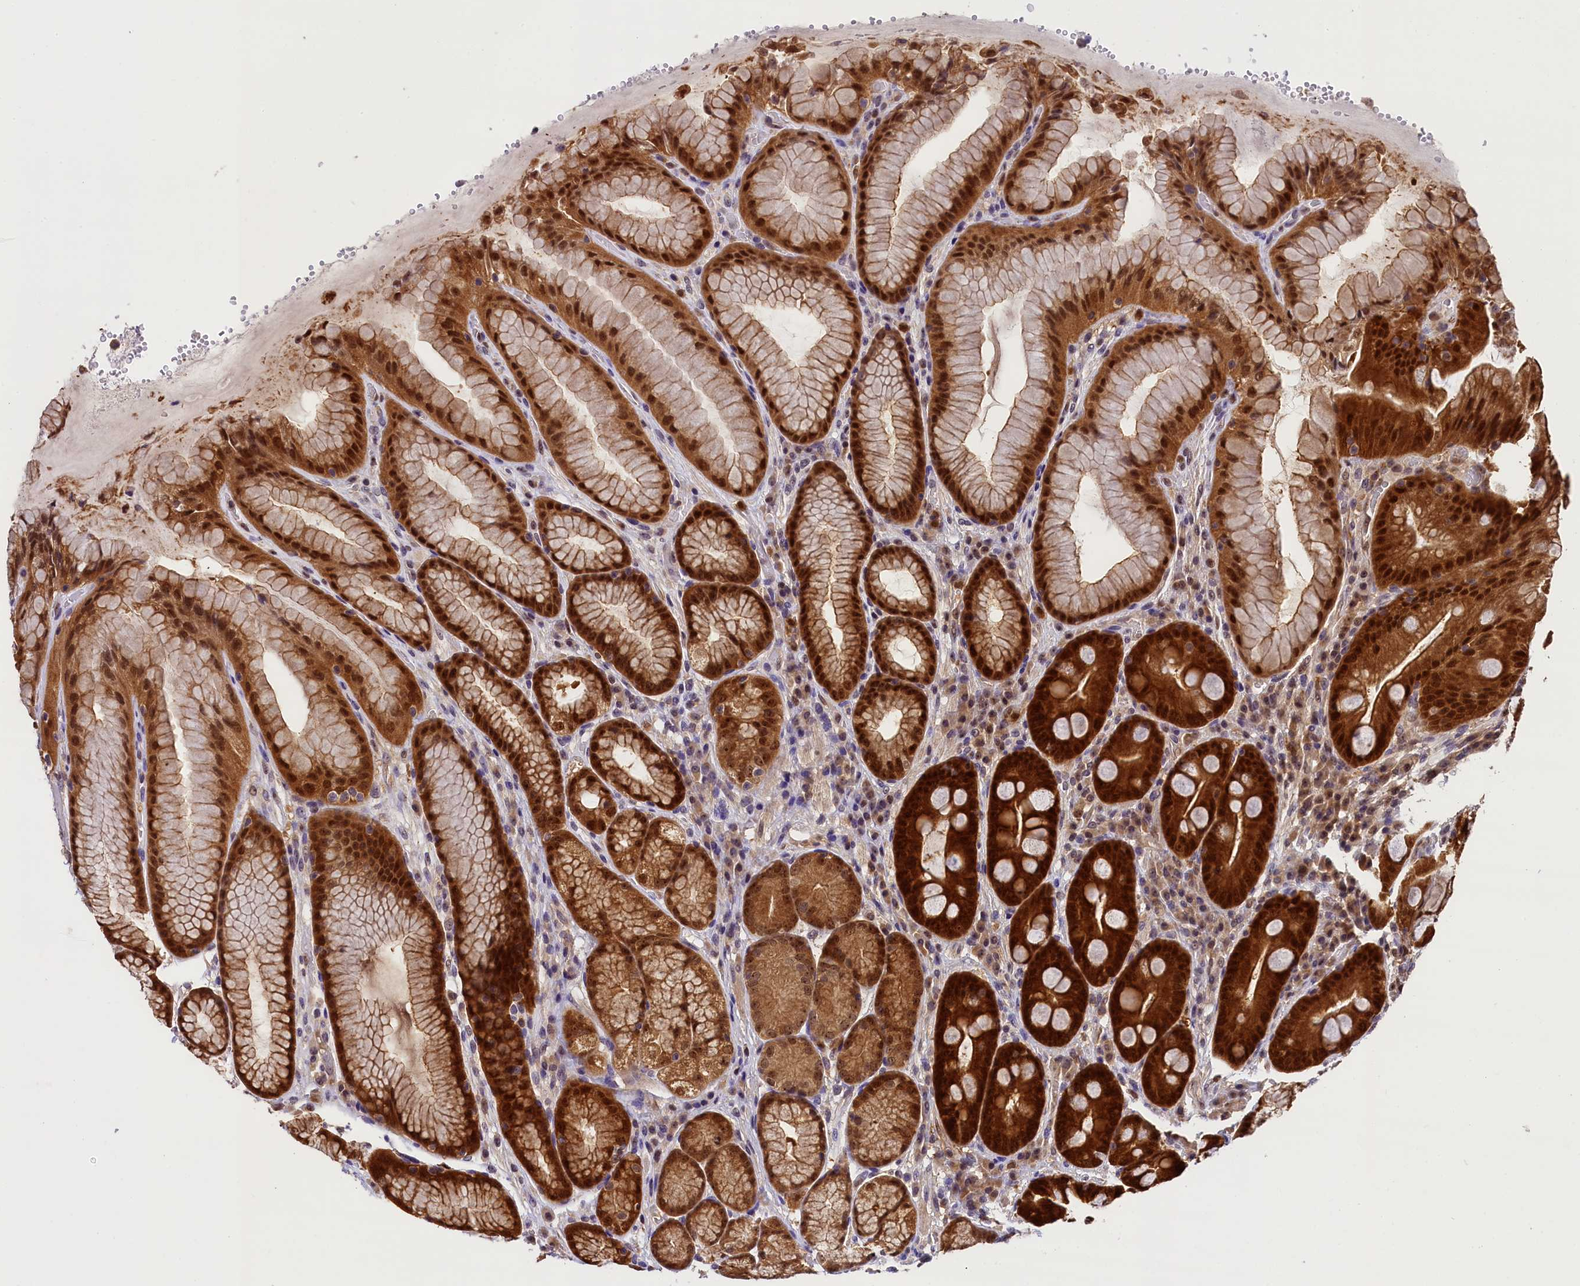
{"staining": {"intensity": "strong", "quantity": ">75%", "location": "cytoplasmic/membranous,nuclear"}, "tissue": "stomach", "cell_type": "Glandular cells", "image_type": "normal", "snomed": [{"axis": "morphology", "description": "Normal tissue, NOS"}, {"axis": "topography", "description": "Stomach"}], "caption": "Brown immunohistochemical staining in normal stomach shows strong cytoplasmic/membranous,nuclear staining in approximately >75% of glandular cells. Nuclei are stained in blue.", "gene": "EIF6", "patient": {"sex": "male", "age": 57}}